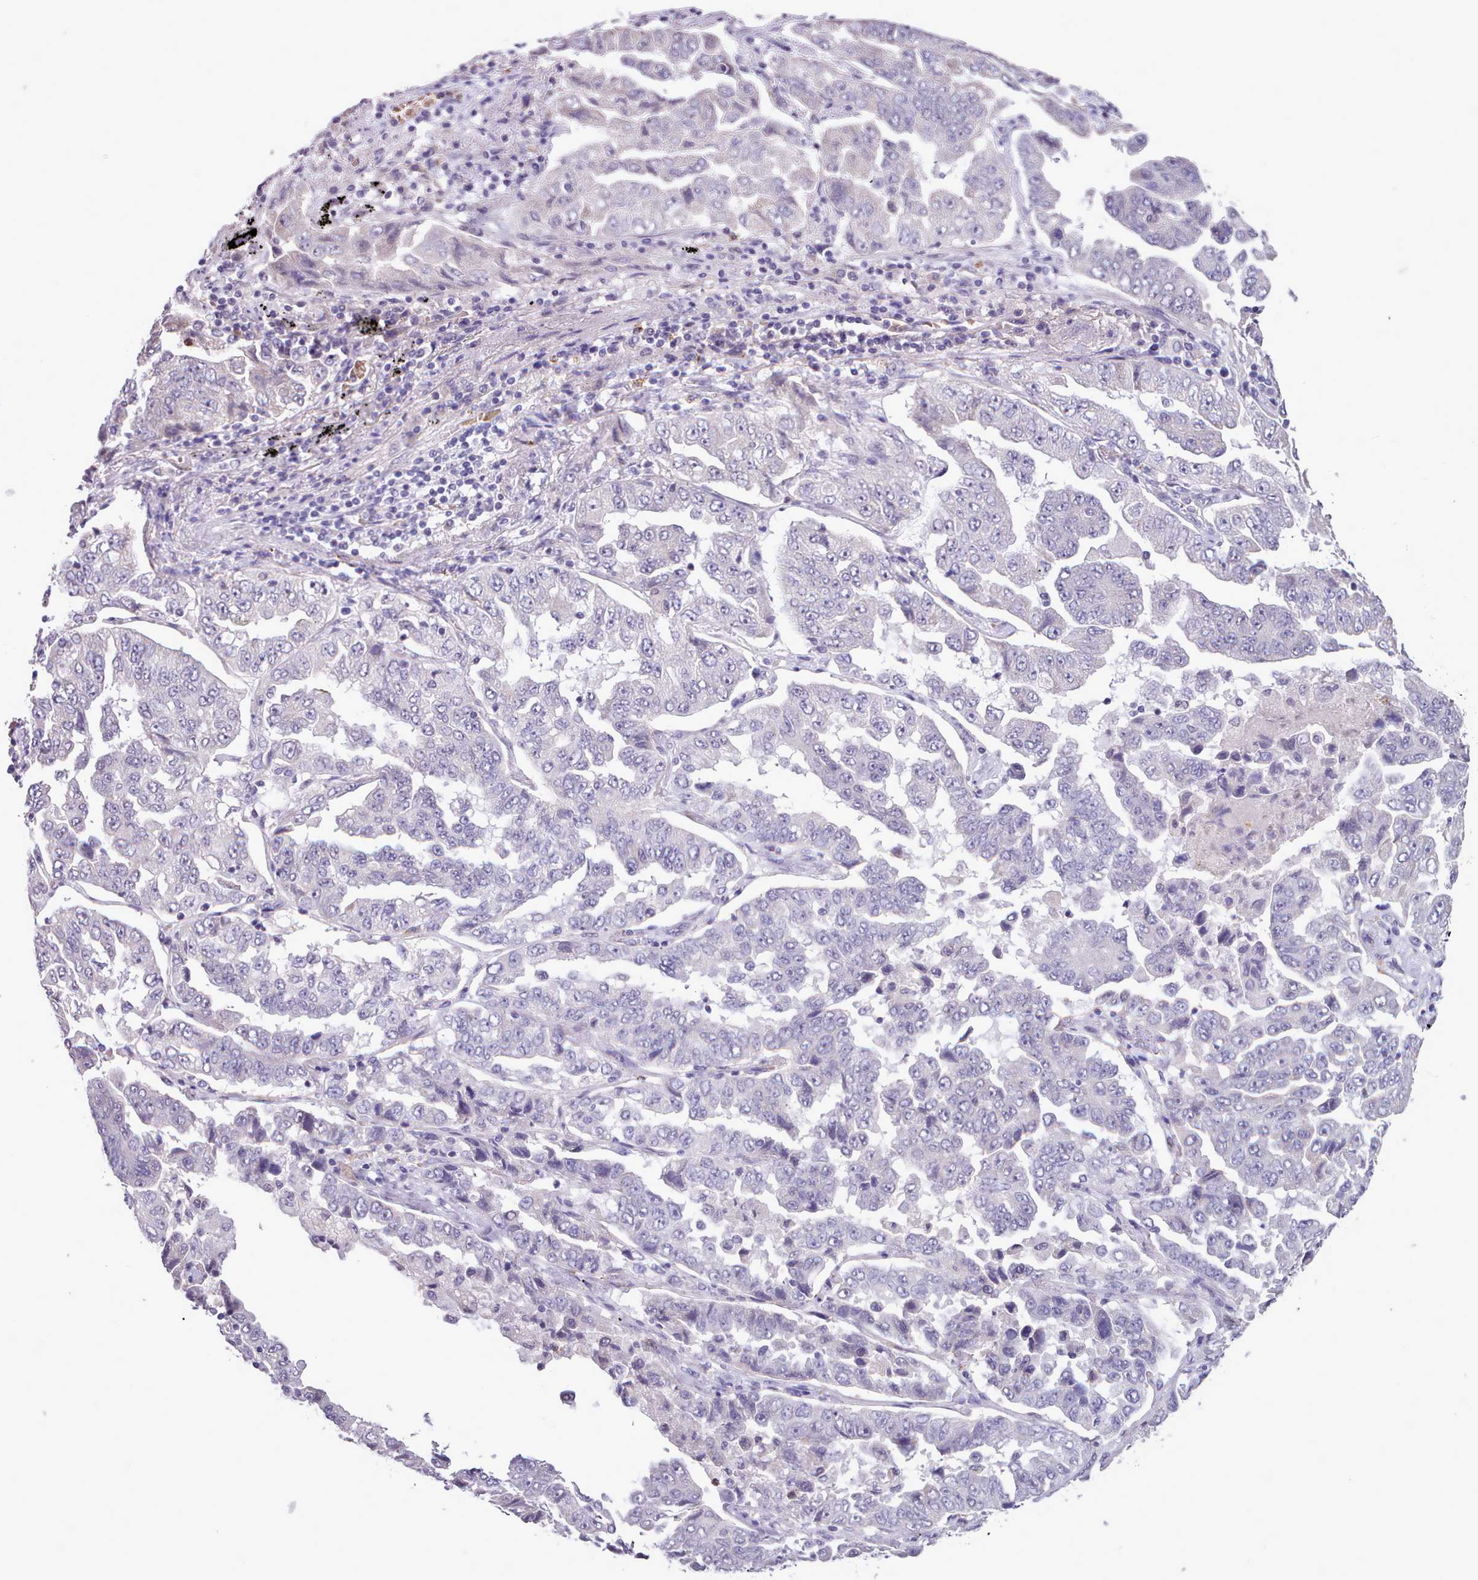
{"staining": {"intensity": "negative", "quantity": "none", "location": "none"}, "tissue": "lung cancer", "cell_type": "Tumor cells", "image_type": "cancer", "snomed": [{"axis": "morphology", "description": "Adenocarcinoma, NOS"}, {"axis": "topography", "description": "Lung"}], "caption": "Tumor cells show no significant protein expression in lung adenocarcinoma. The staining was performed using DAB to visualize the protein expression in brown, while the nuclei were stained in blue with hematoxylin (Magnification: 20x).", "gene": "KCTD16", "patient": {"sex": "female", "age": 51}}